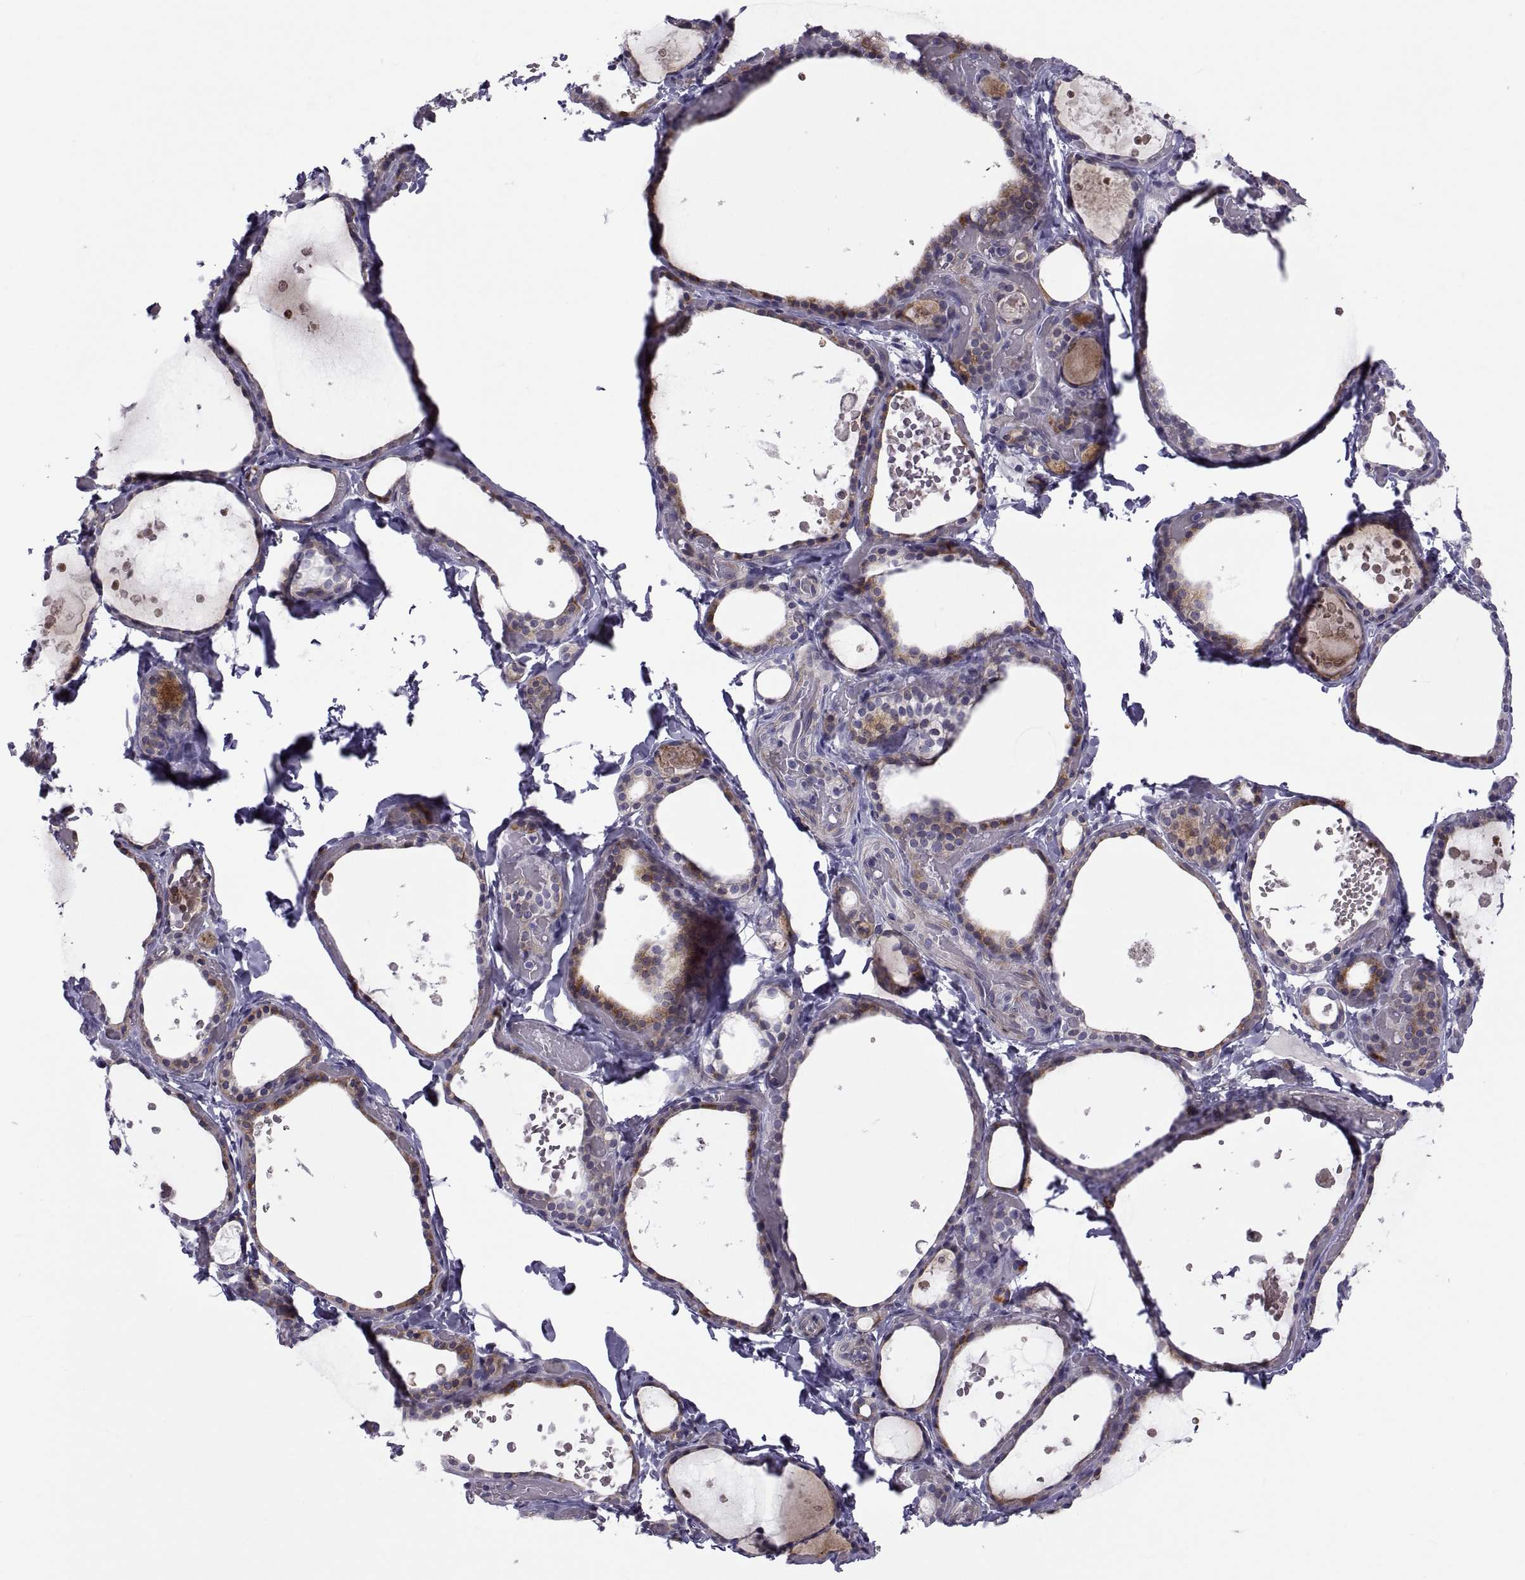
{"staining": {"intensity": "moderate", "quantity": "<25%", "location": "cytoplasmic/membranous"}, "tissue": "thyroid gland", "cell_type": "Glandular cells", "image_type": "normal", "snomed": [{"axis": "morphology", "description": "Normal tissue, NOS"}, {"axis": "topography", "description": "Thyroid gland"}], "caption": "Immunohistochemistry (IHC) of benign human thyroid gland exhibits low levels of moderate cytoplasmic/membranous staining in about <25% of glandular cells.", "gene": "TMEM158", "patient": {"sex": "female", "age": 56}}